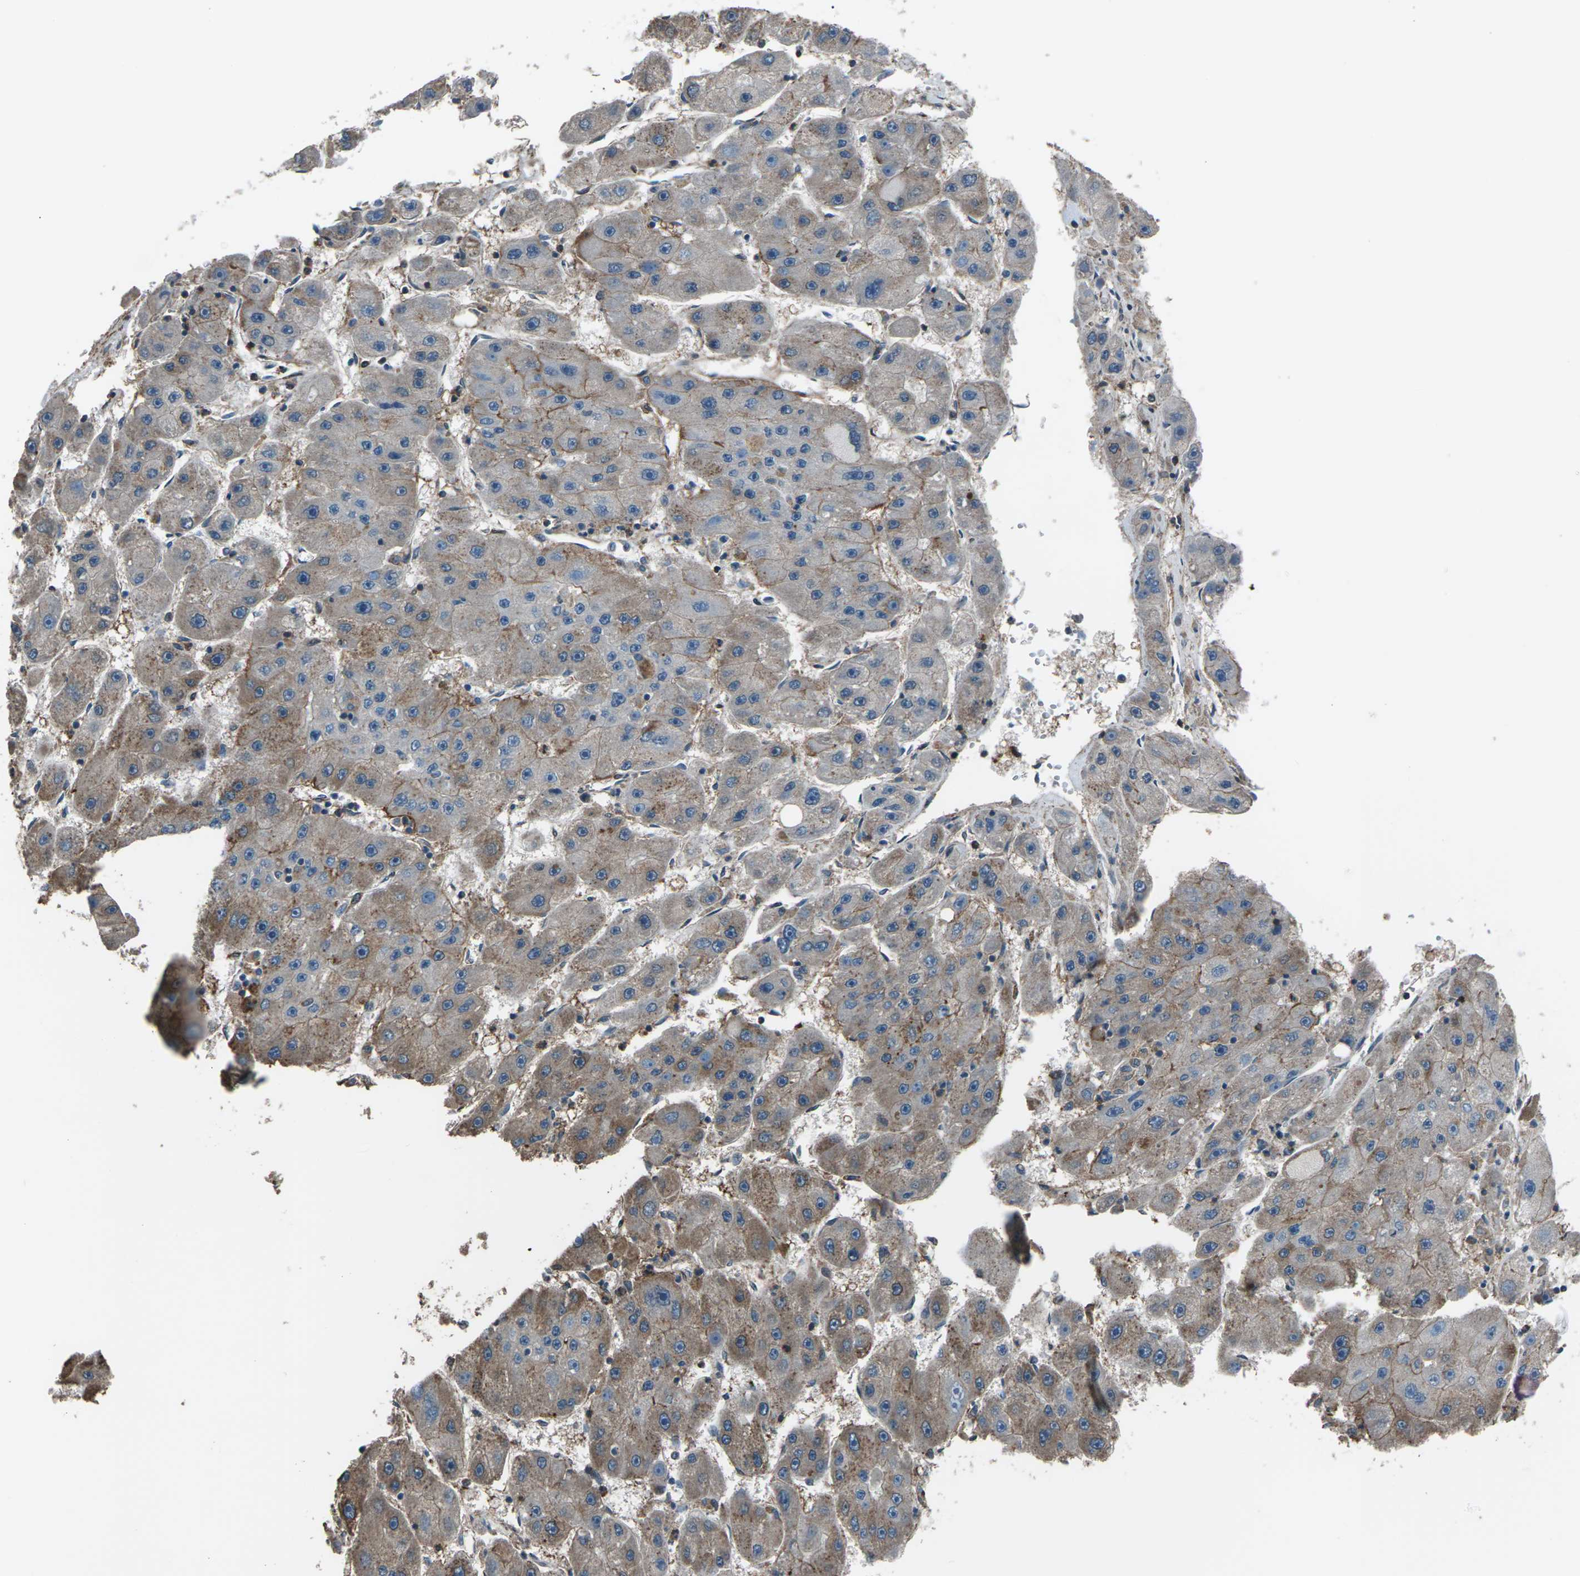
{"staining": {"intensity": "weak", "quantity": ">75%", "location": "cytoplasmic/membranous"}, "tissue": "liver cancer", "cell_type": "Tumor cells", "image_type": "cancer", "snomed": [{"axis": "morphology", "description": "Carcinoma, Hepatocellular, NOS"}, {"axis": "topography", "description": "Liver"}], "caption": "A histopathology image of liver cancer (hepatocellular carcinoma) stained for a protein demonstrates weak cytoplasmic/membranous brown staining in tumor cells.", "gene": "CMTM4", "patient": {"sex": "female", "age": 61}}